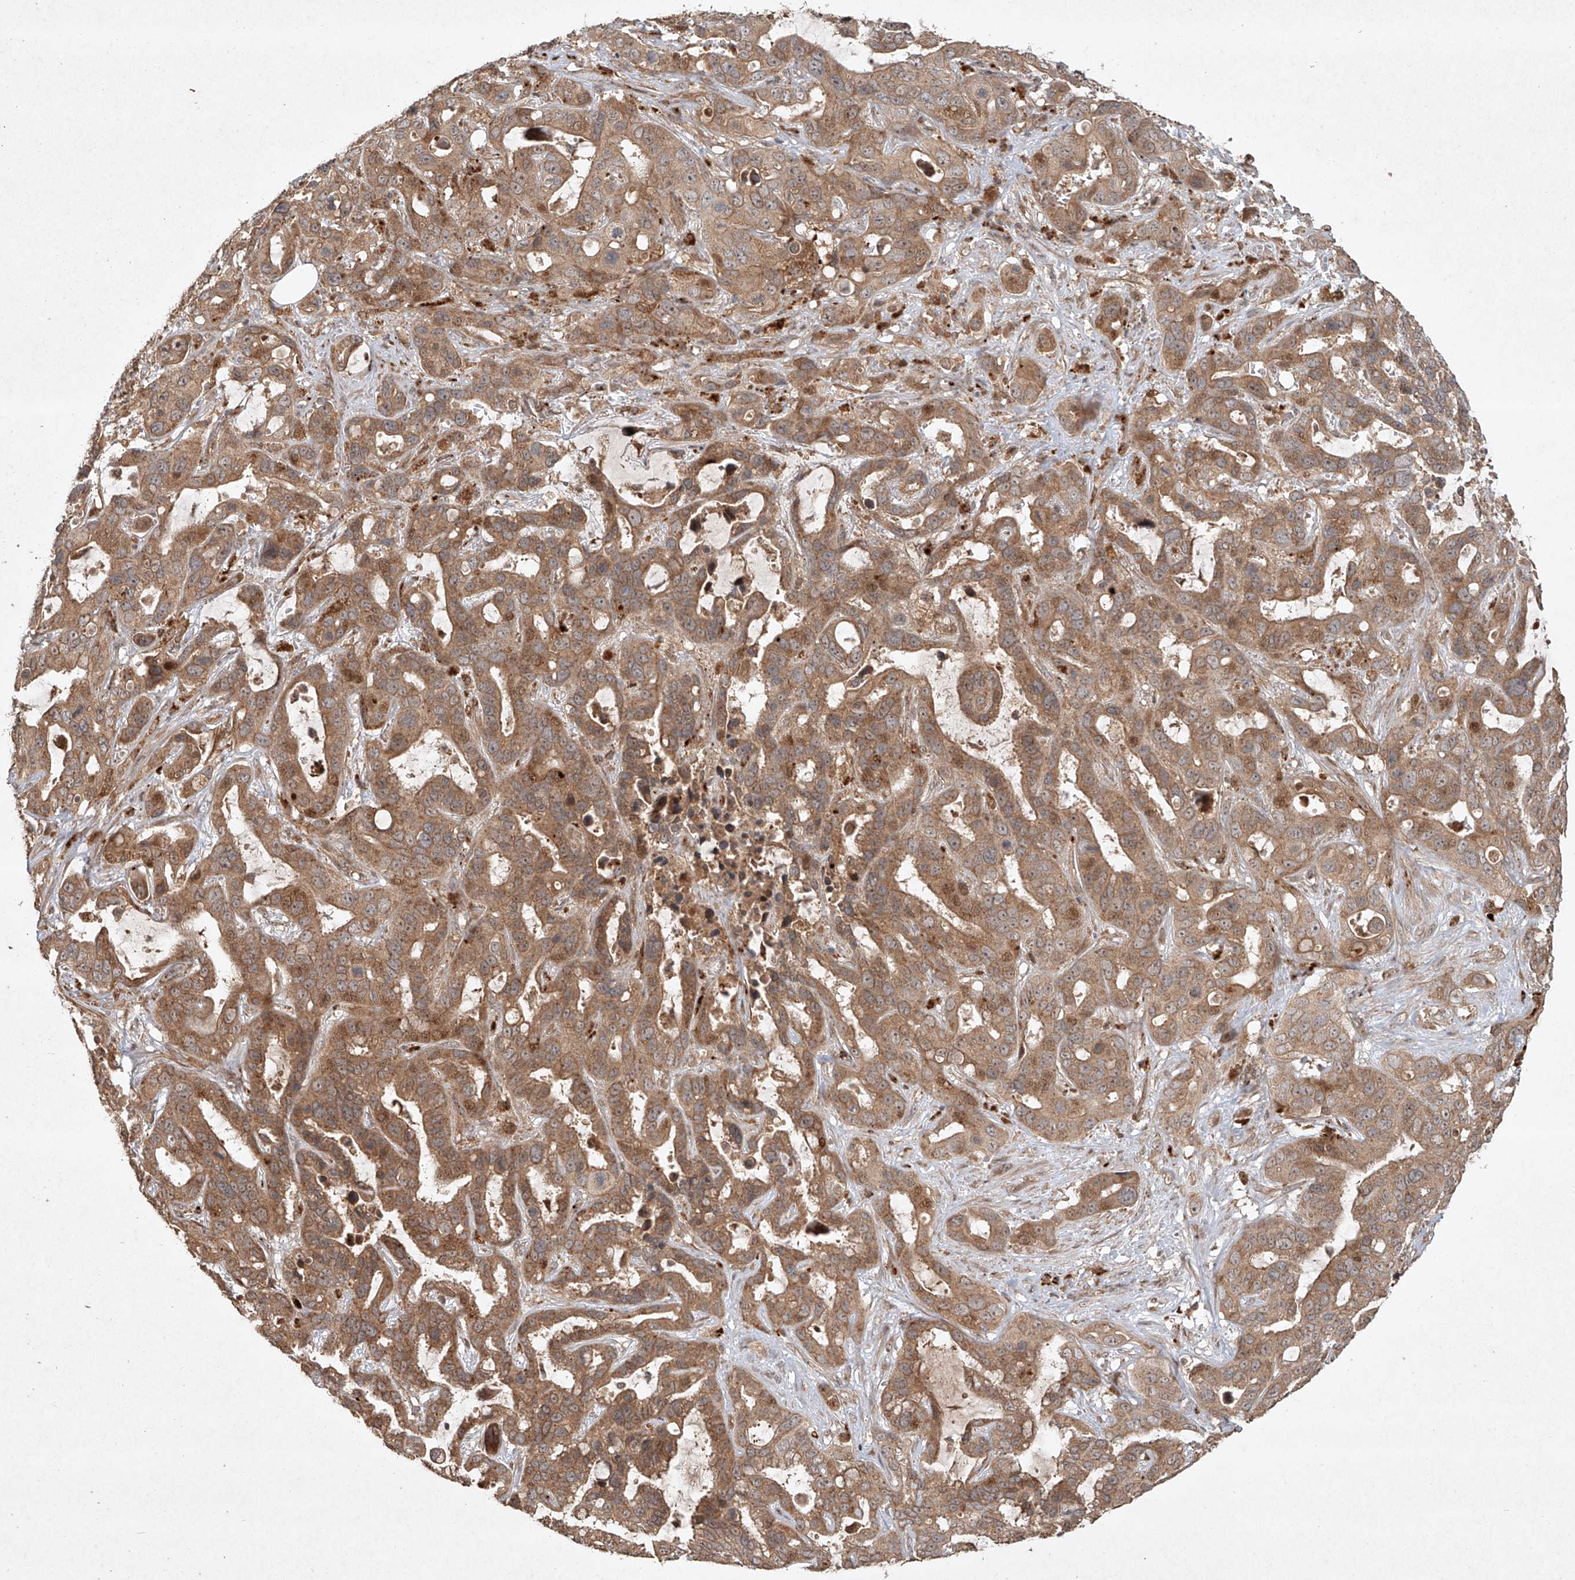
{"staining": {"intensity": "moderate", "quantity": ">75%", "location": "cytoplasmic/membranous"}, "tissue": "liver cancer", "cell_type": "Tumor cells", "image_type": "cancer", "snomed": [{"axis": "morphology", "description": "Cholangiocarcinoma"}, {"axis": "topography", "description": "Liver"}], "caption": "Liver cholangiocarcinoma stained with DAB (3,3'-diaminobenzidine) immunohistochemistry reveals medium levels of moderate cytoplasmic/membranous positivity in about >75% of tumor cells.", "gene": "CYYR1", "patient": {"sex": "female", "age": 65}}